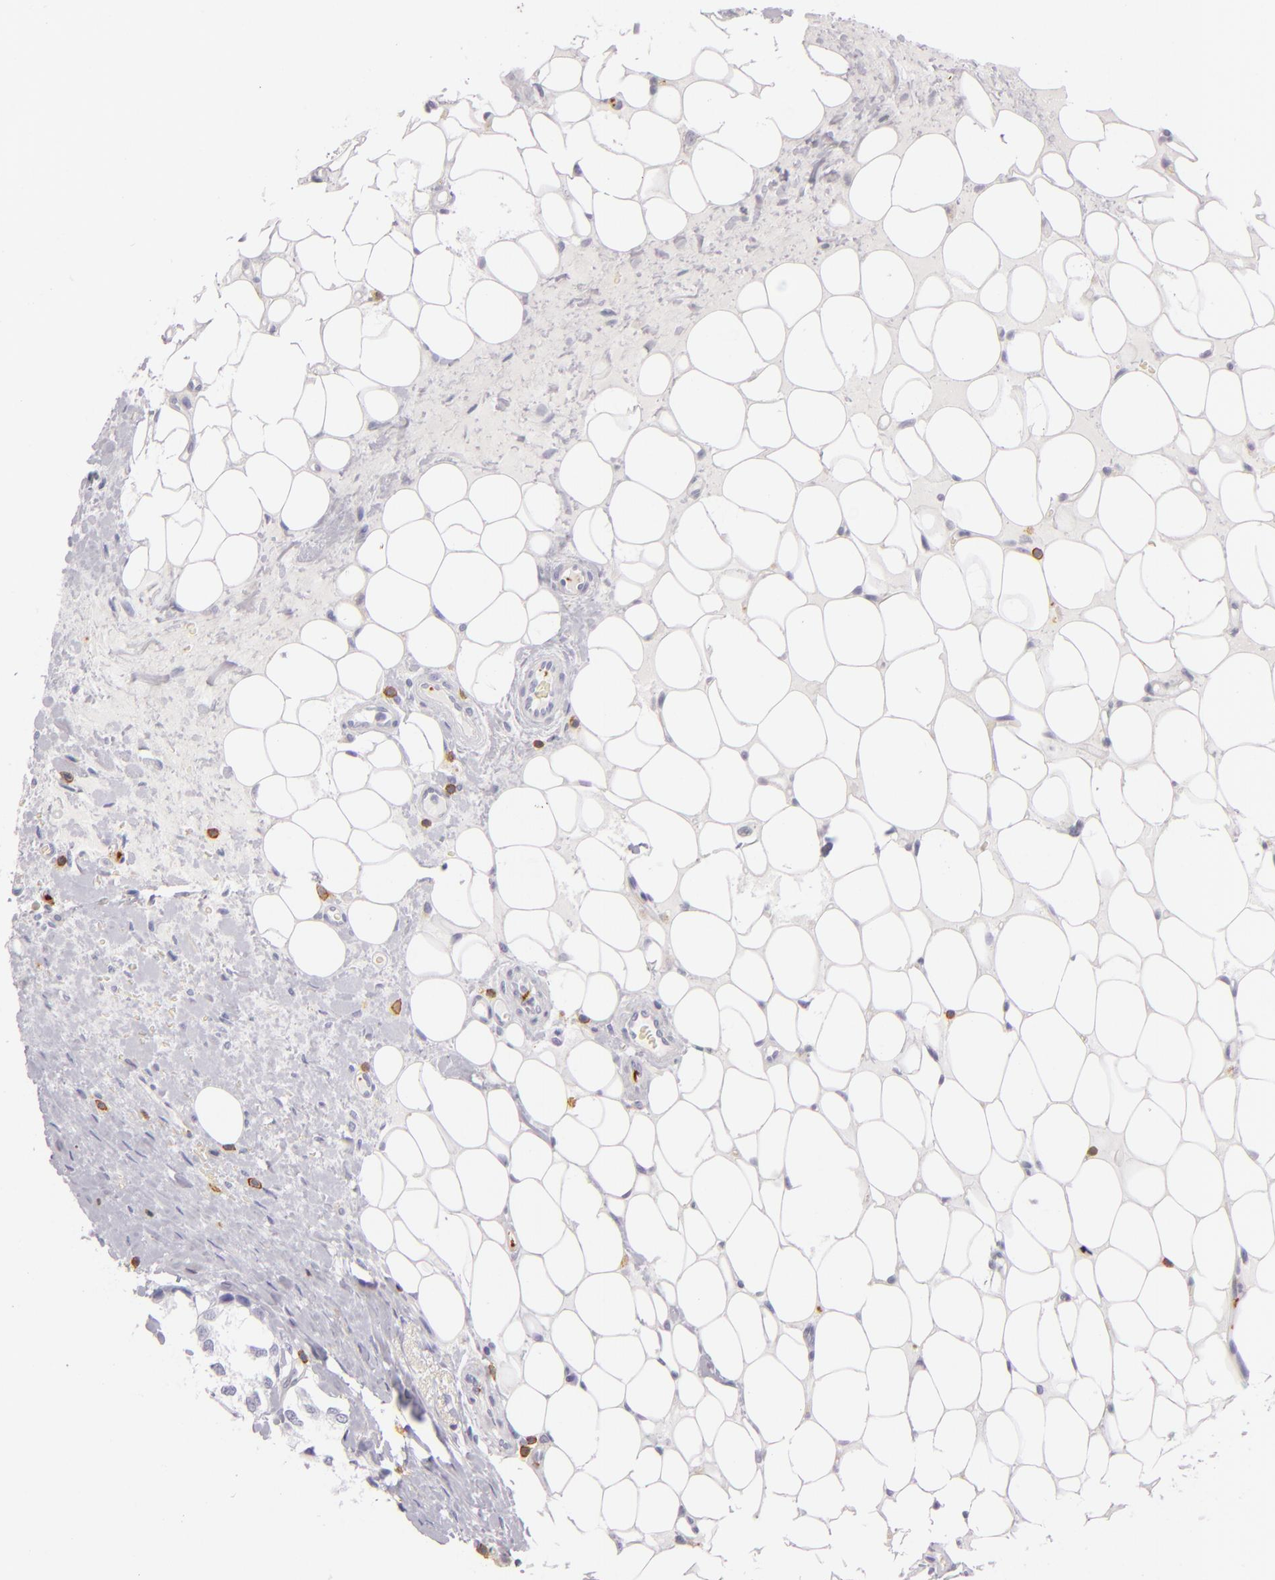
{"staining": {"intensity": "negative", "quantity": "none", "location": "none"}, "tissue": "breast cancer", "cell_type": "Tumor cells", "image_type": "cancer", "snomed": [{"axis": "morphology", "description": "Duct carcinoma"}, {"axis": "topography", "description": "Breast"}], "caption": "Tumor cells show no significant protein positivity in breast intraductal carcinoma.", "gene": "LAT", "patient": {"sex": "female", "age": 68}}